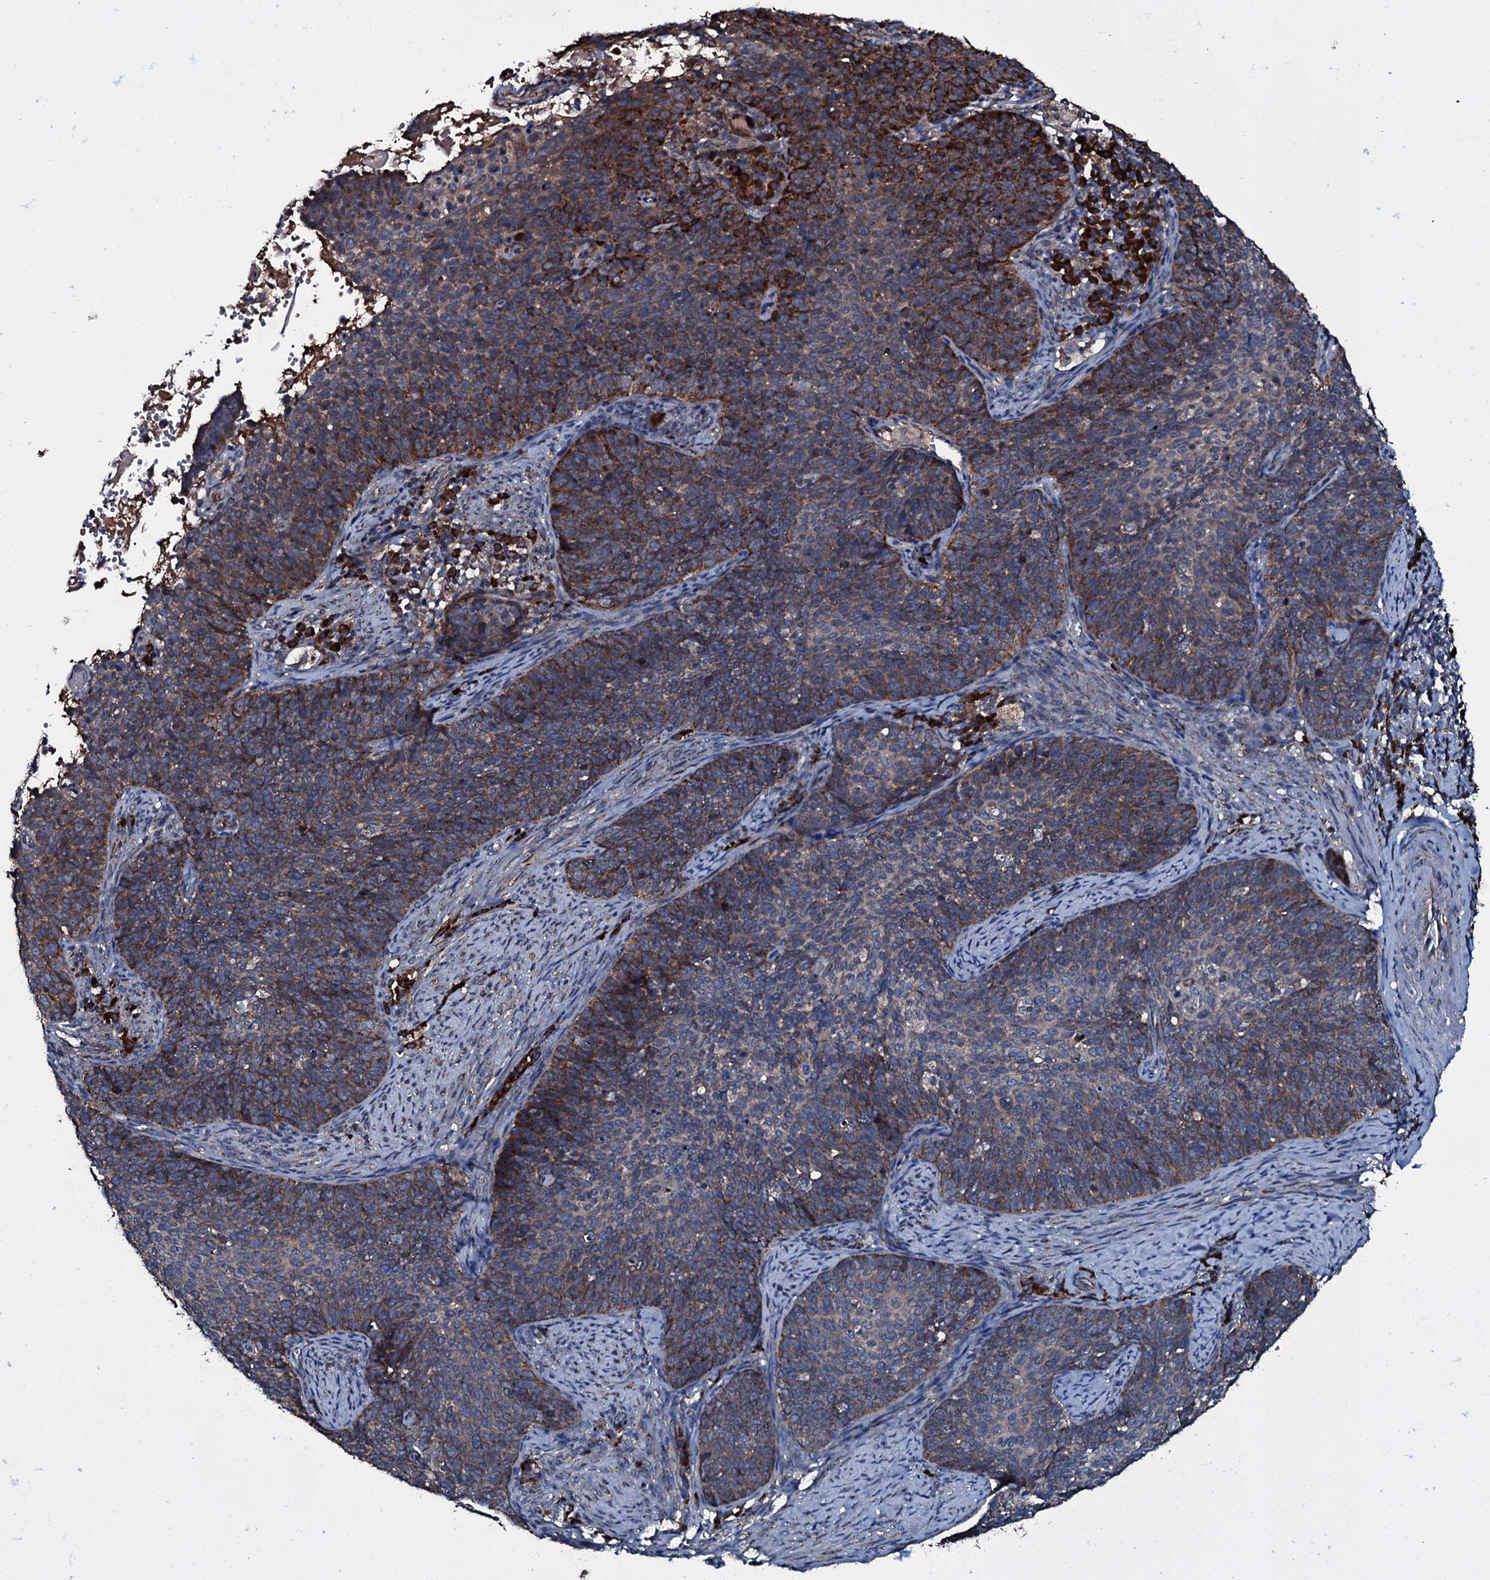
{"staining": {"intensity": "strong", "quantity": "25%-75%", "location": "cytoplasmic/membranous"}, "tissue": "cervical cancer", "cell_type": "Tumor cells", "image_type": "cancer", "snomed": [{"axis": "morphology", "description": "Normal tissue, NOS"}, {"axis": "morphology", "description": "Squamous cell carcinoma, NOS"}, {"axis": "topography", "description": "Cervix"}], "caption": "Protein positivity by immunohistochemistry demonstrates strong cytoplasmic/membranous positivity in approximately 25%-75% of tumor cells in cervical cancer. (brown staining indicates protein expression, while blue staining denotes nuclei).", "gene": "ACSS3", "patient": {"sex": "female", "age": 39}}